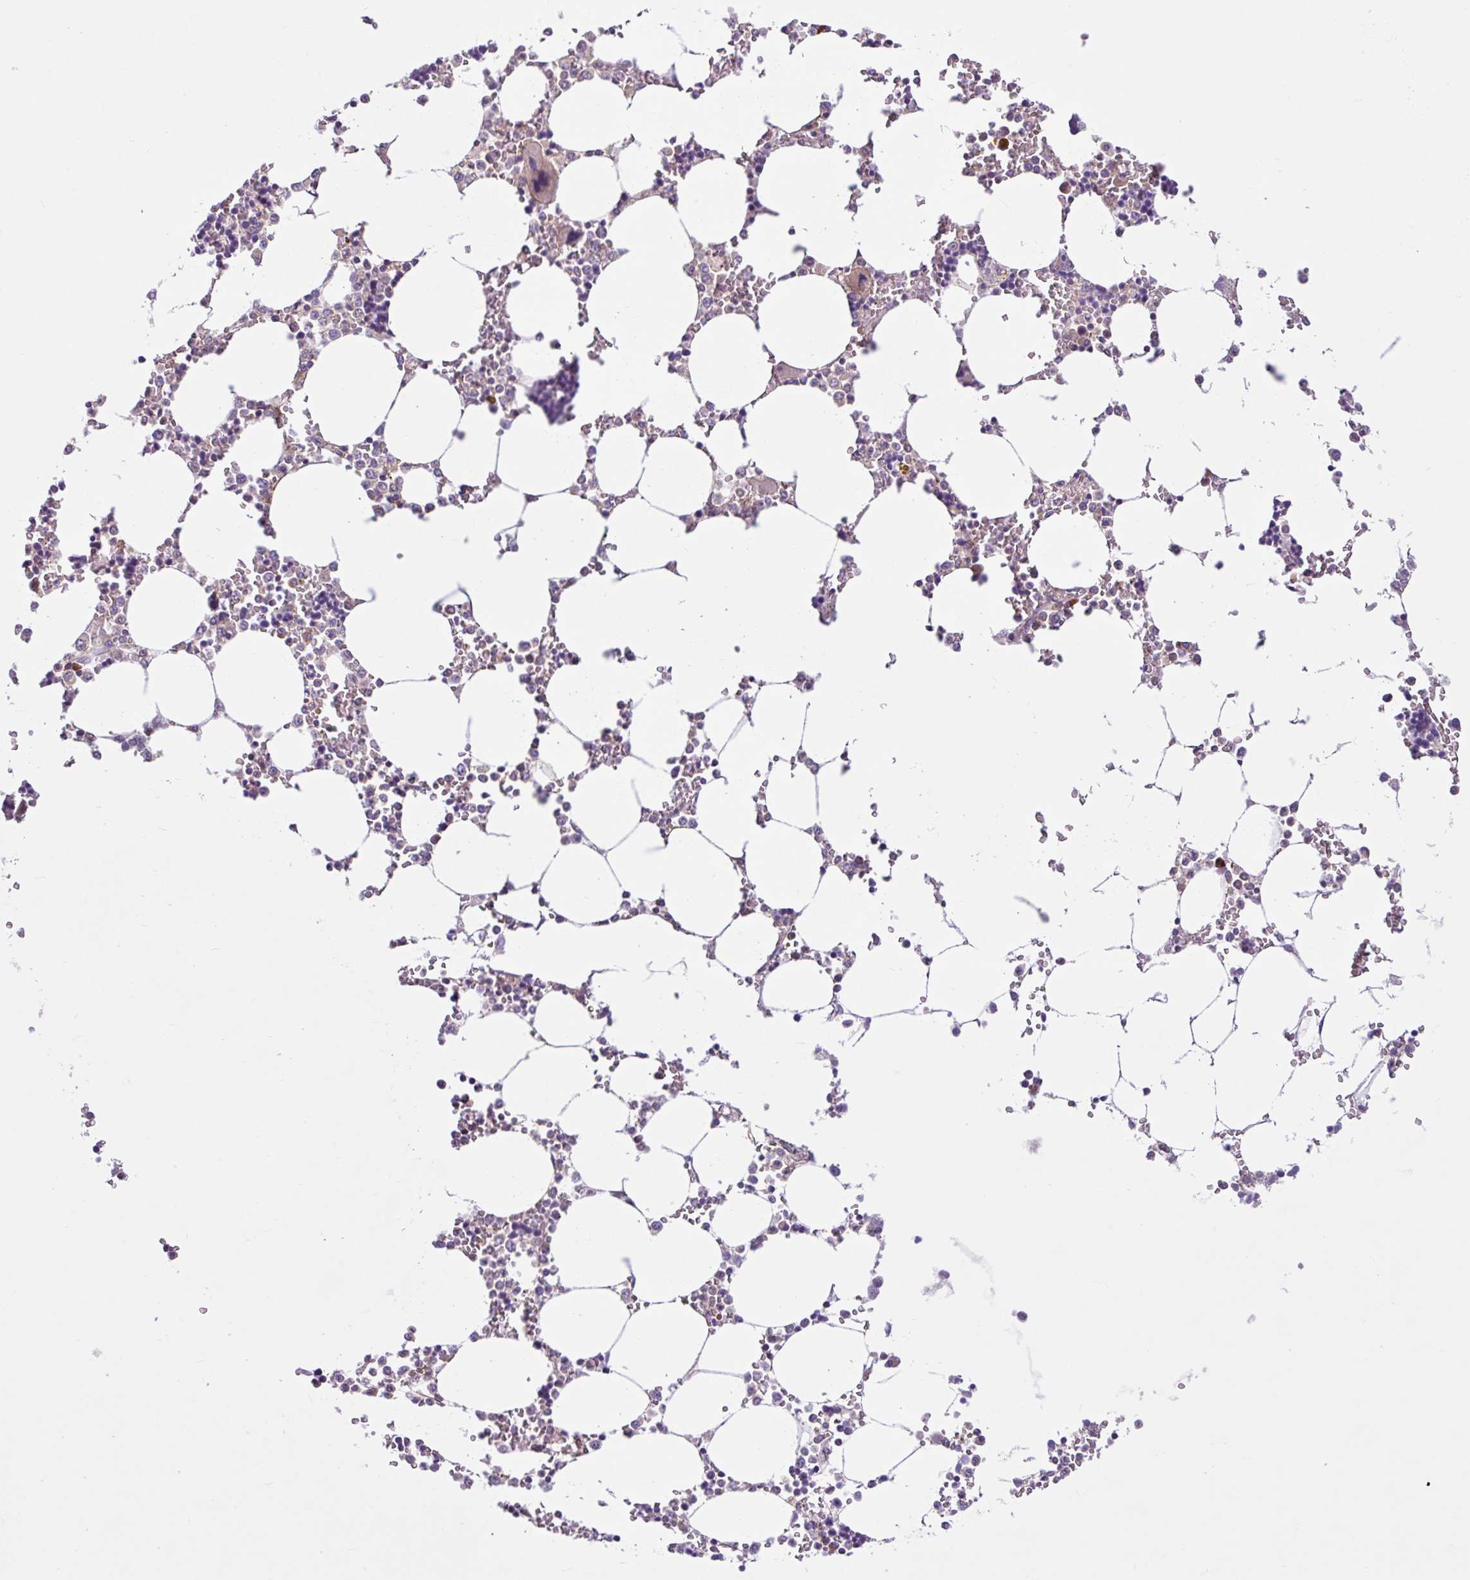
{"staining": {"intensity": "moderate", "quantity": "<25%", "location": "nuclear"}, "tissue": "bone marrow", "cell_type": "Hematopoietic cells", "image_type": "normal", "snomed": [{"axis": "morphology", "description": "Normal tissue, NOS"}, {"axis": "topography", "description": "Bone marrow"}], "caption": "Bone marrow stained with DAB (3,3'-diaminobenzidine) immunohistochemistry (IHC) exhibits low levels of moderate nuclear expression in approximately <25% of hematopoietic cells.", "gene": "NTPCR", "patient": {"sex": "male", "age": 64}}